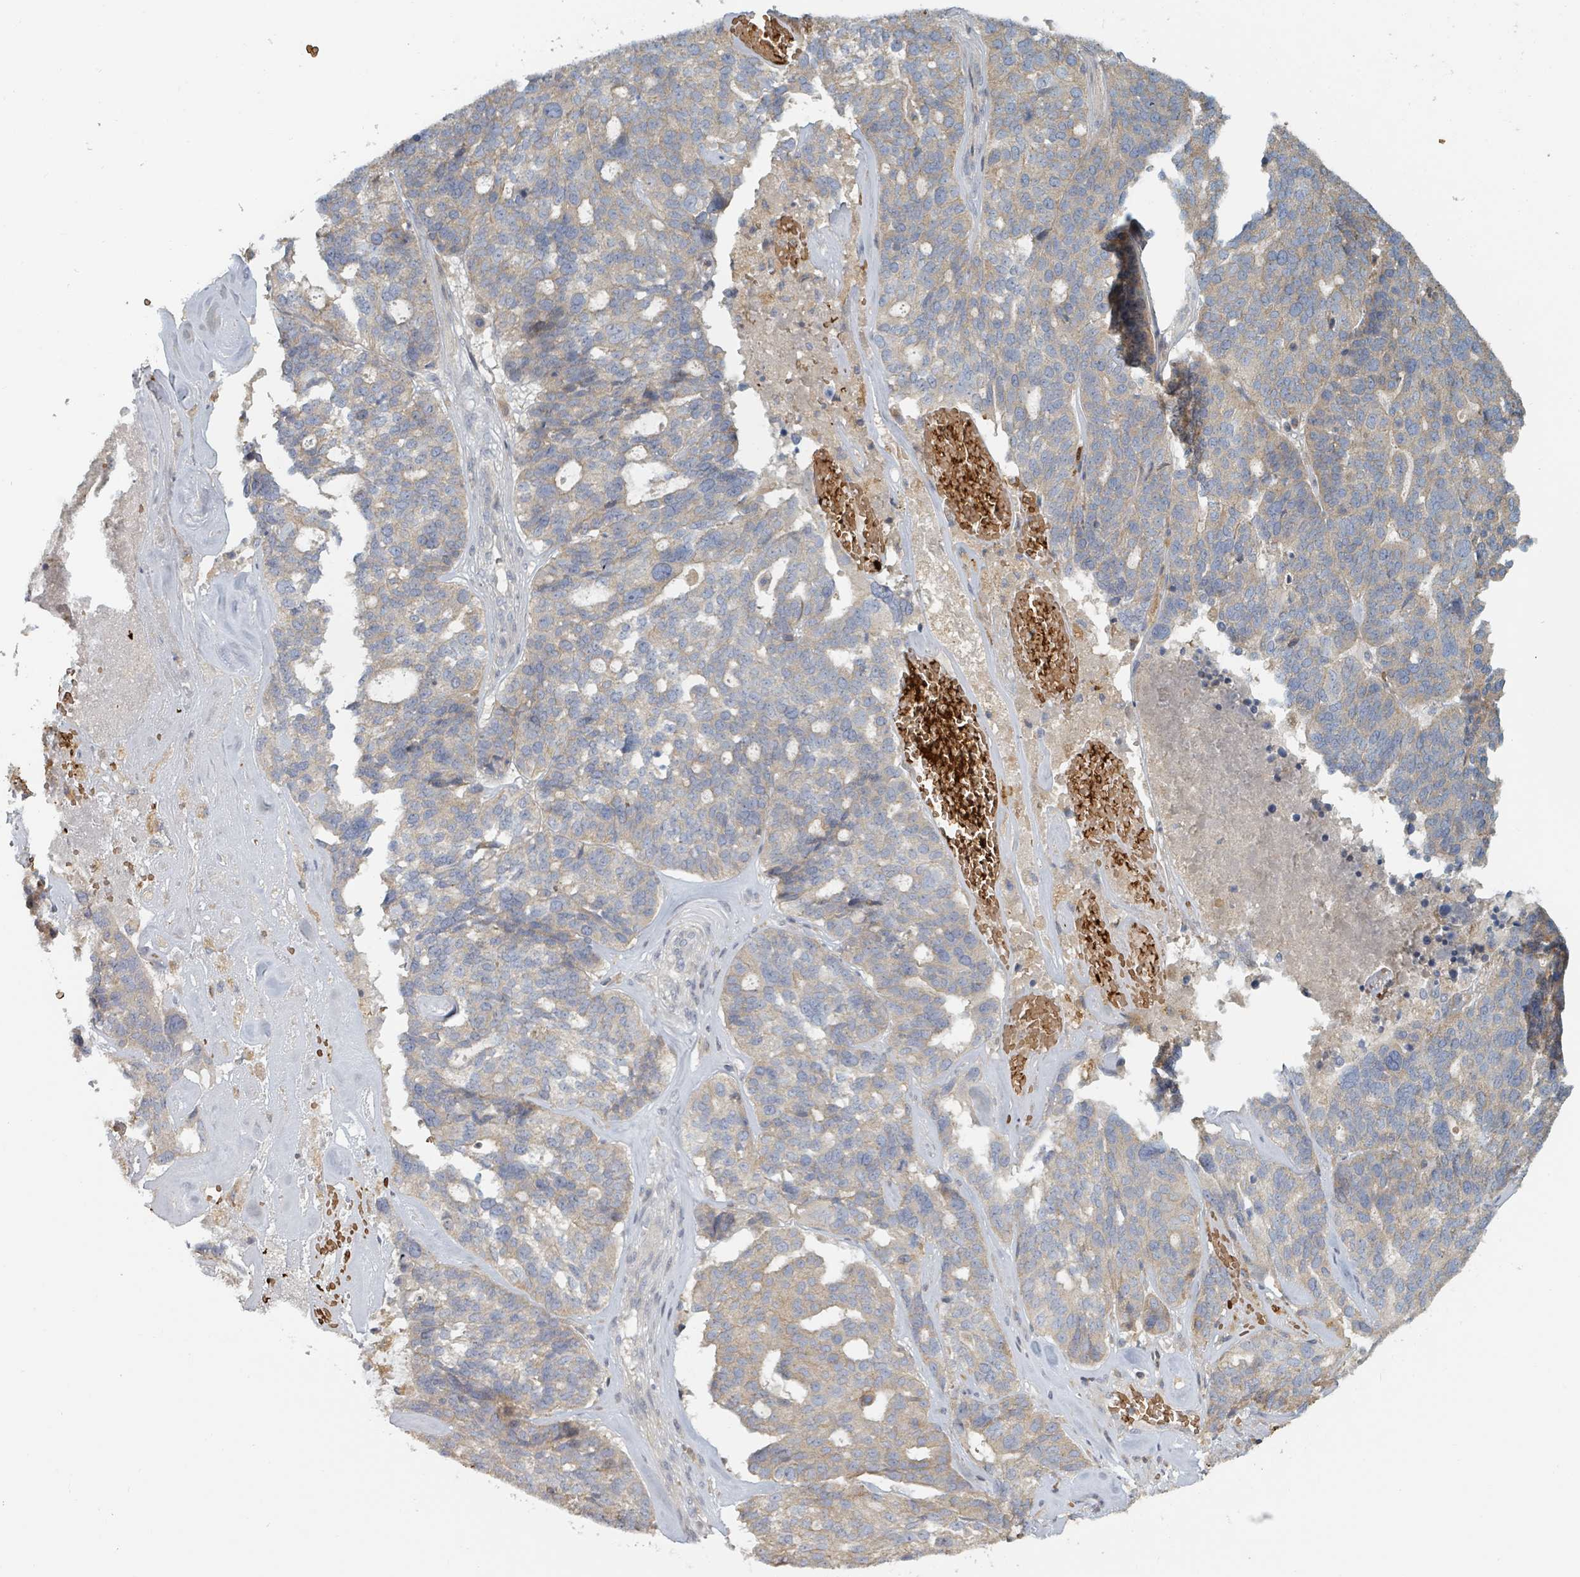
{"staining": {"intensity": "weak", "quantity": "25%-75%", "location": "cytoplasmic/membranous"}, "tissue": "ovarian cancer", "cell_type": "Tumor cells", "image_type": "cancer", "snomed": [{"axis": "morphology", "description": "Cystadenocarcinoma, serous, NOS"}, {"axis": "topography", "description": "Ovary"}], "caption": "Human ovarian serous cystadenocarcinoma stained with a protein marker displays weak staining in tumor cells.", "gene": "TRPC4AP", "patient": {"sex": "female", "age": 59}}